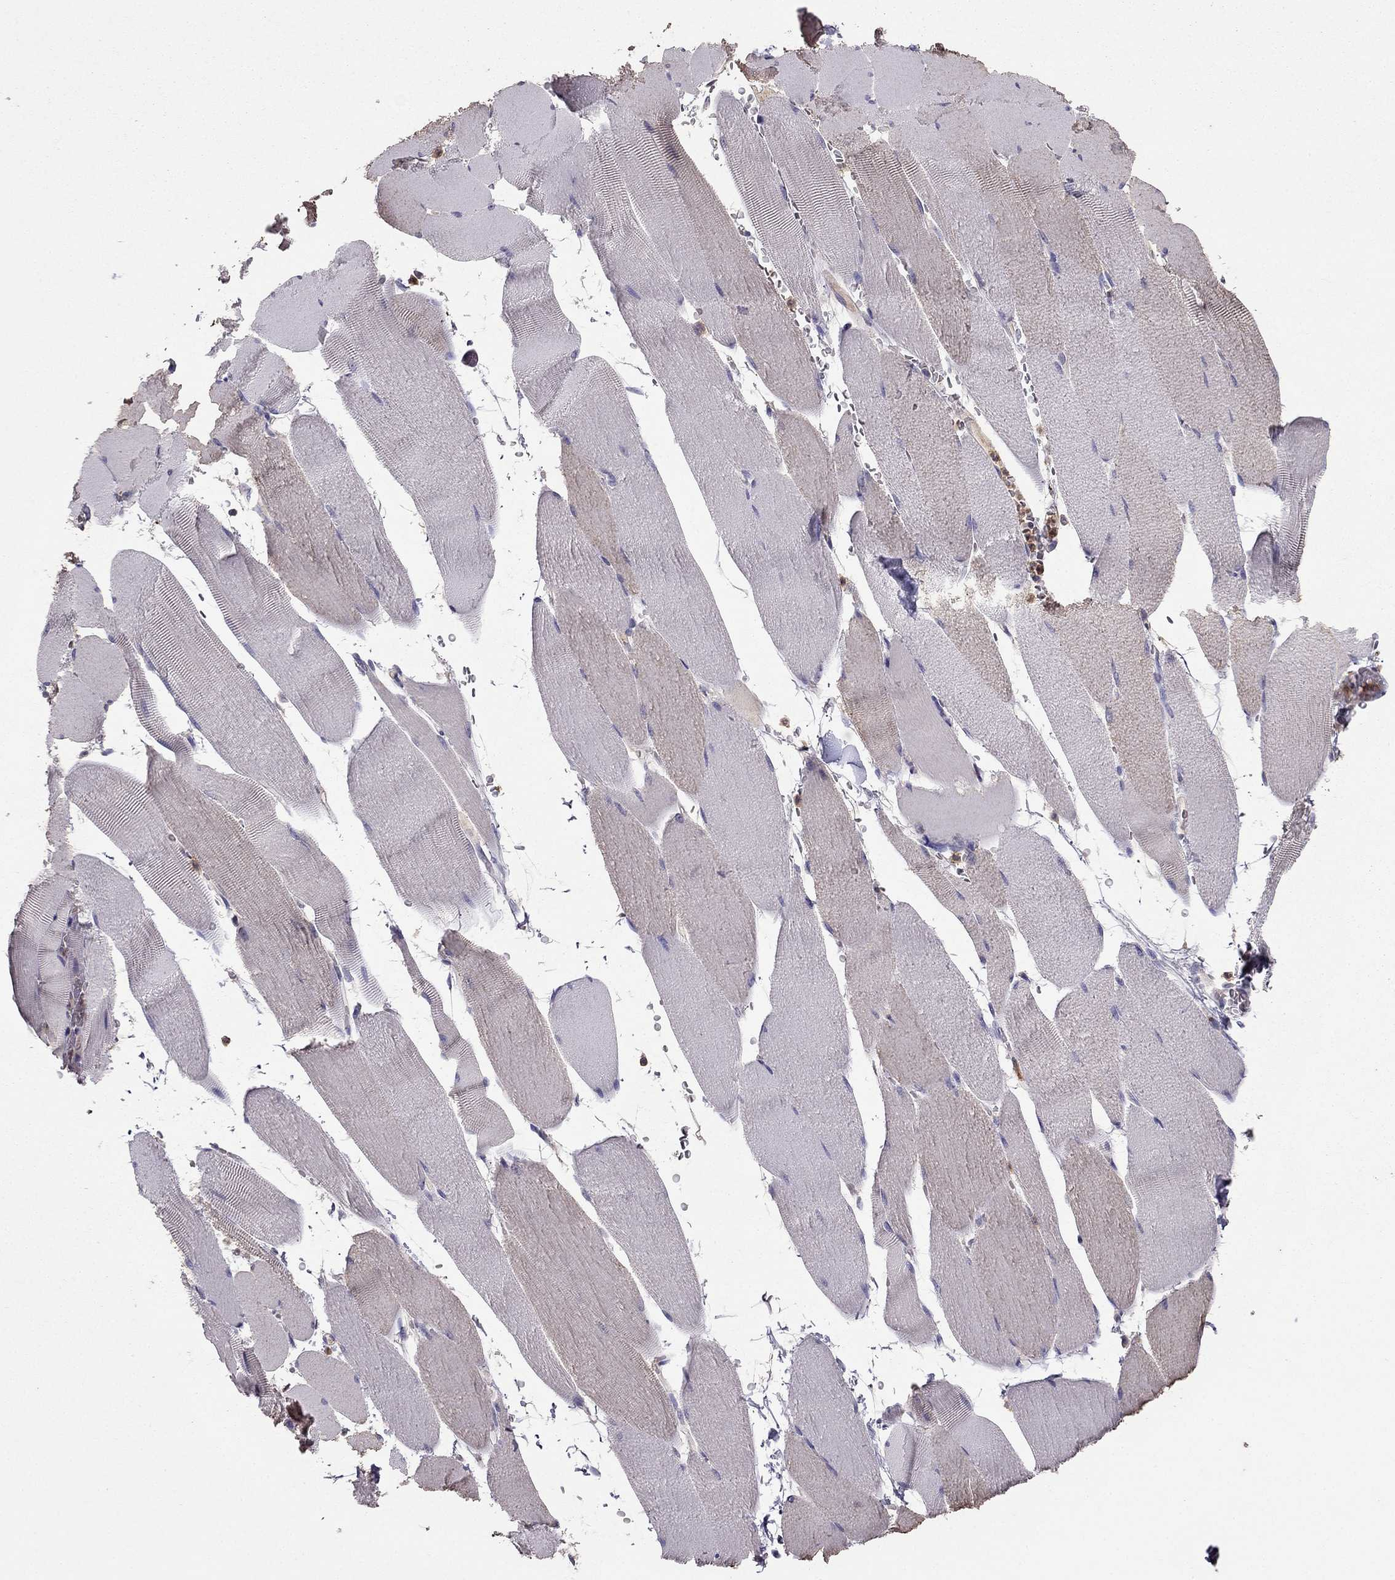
{"staining": {"intensity": "negative", "quantity": "none", "location": "none"}, "tissue": "skeletal muscle", "cell_type": "Myocytes", "image_type": "normal", "snomed": [{"axis": "morphology", "description": "Normal tissue, NOS"}, {"axis": "topography", "description": "Skeletal muscle"}], "caption": "Immunohistochemistry of benign skeletal muscle demonstrates no staining in myocytes.", "gene": "RFLNB", "patient": {"sex": "male", "age": 56}}